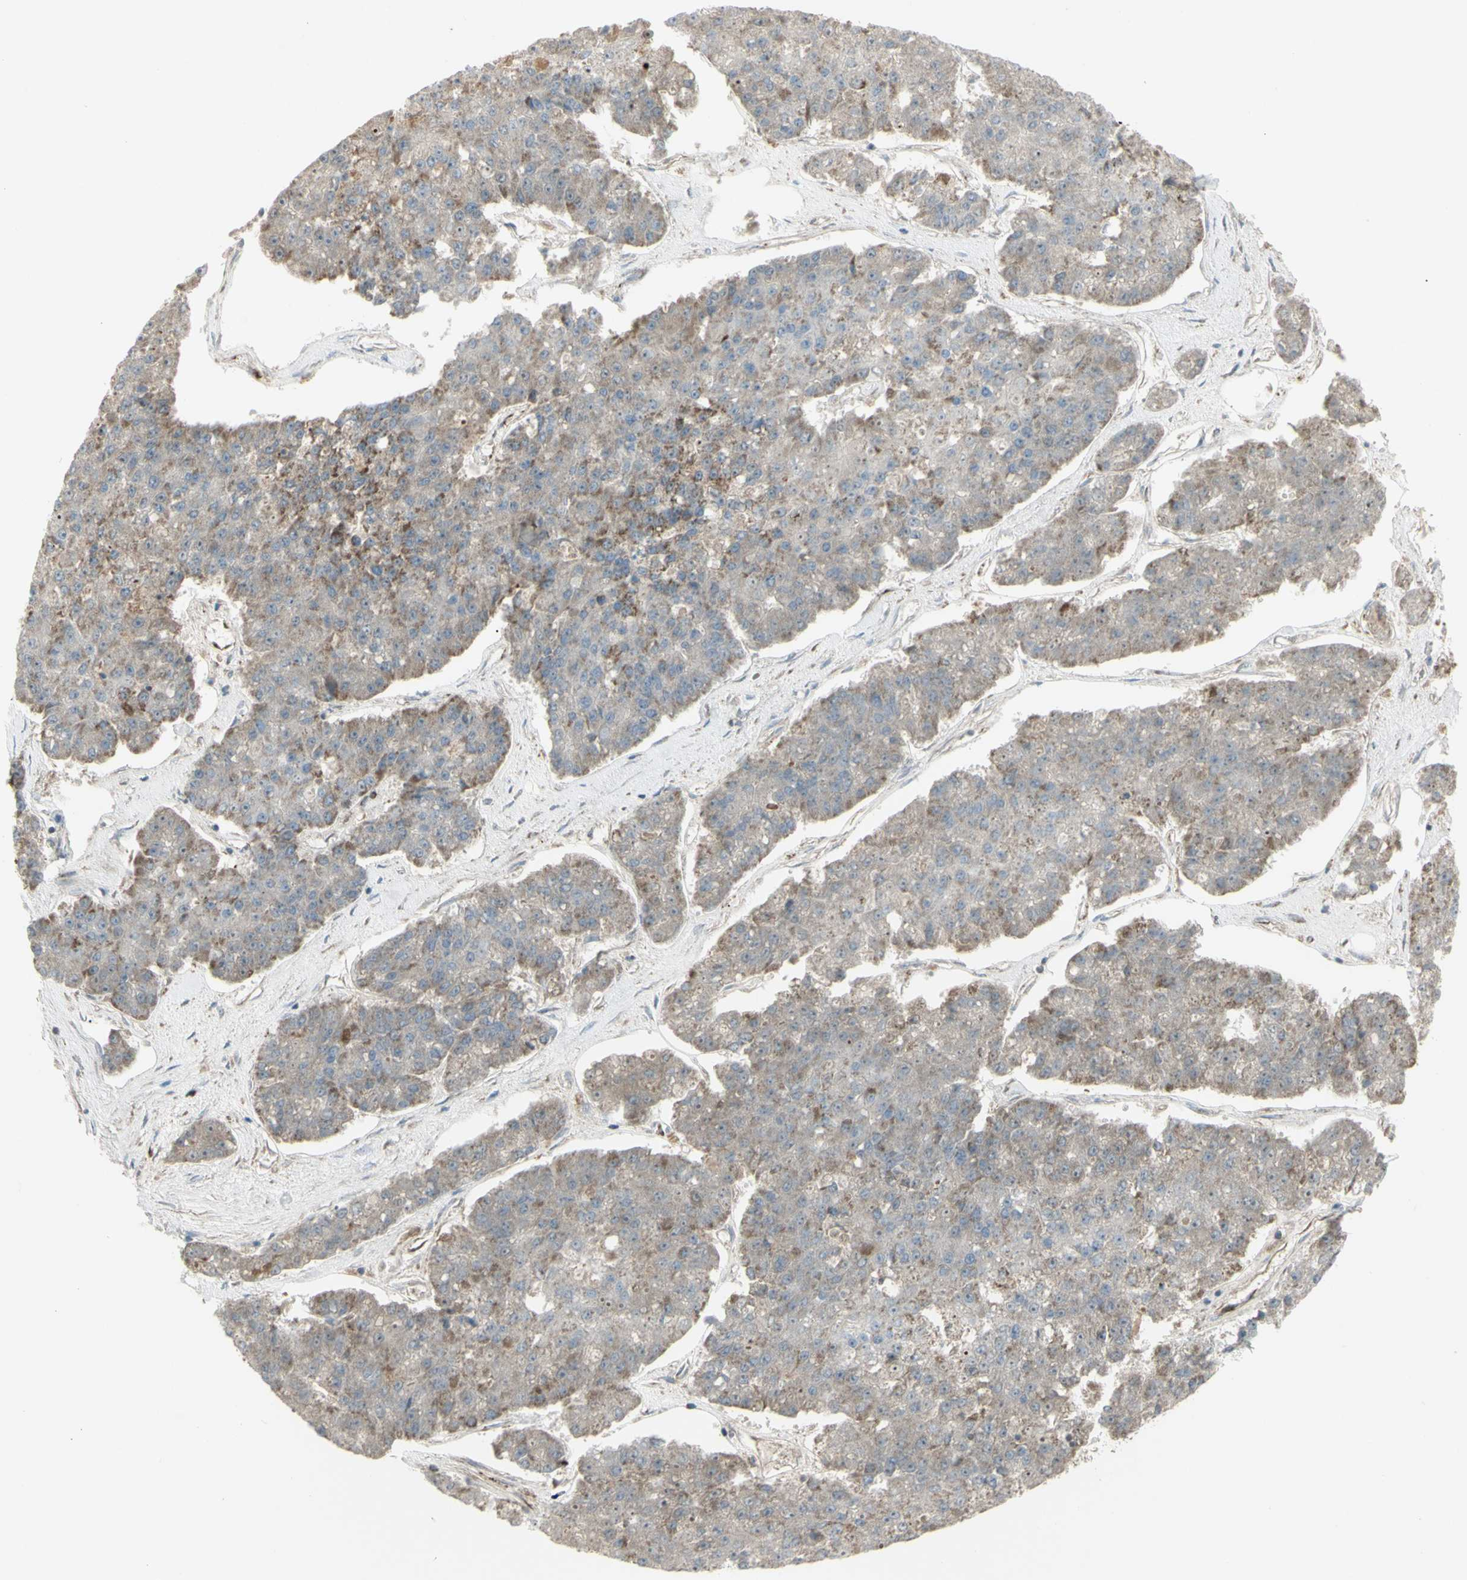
{"staining": {"intensity": "moderate", "quantity": "25%-75%", "location": "cytoplasmic/membranous"}, "tissue": "pancreatic cancer", "cell_type": "Tumor cells", "image_type": "cancer", "snomed": [{"axis": "morphology", "description": "Adenocarcinoma, NOS"}, {"axis": "topography", "description": "Pancreas"}], "caption": "Protein analysis of pancreatic cancer (adenocarcinoma) tissue reveals moderate cytoplasmic/membranous positivity in about 25%-75% of tumor cells.", "gene": "CYB5R1", "patient": {"sex": "male", "age": 50}}